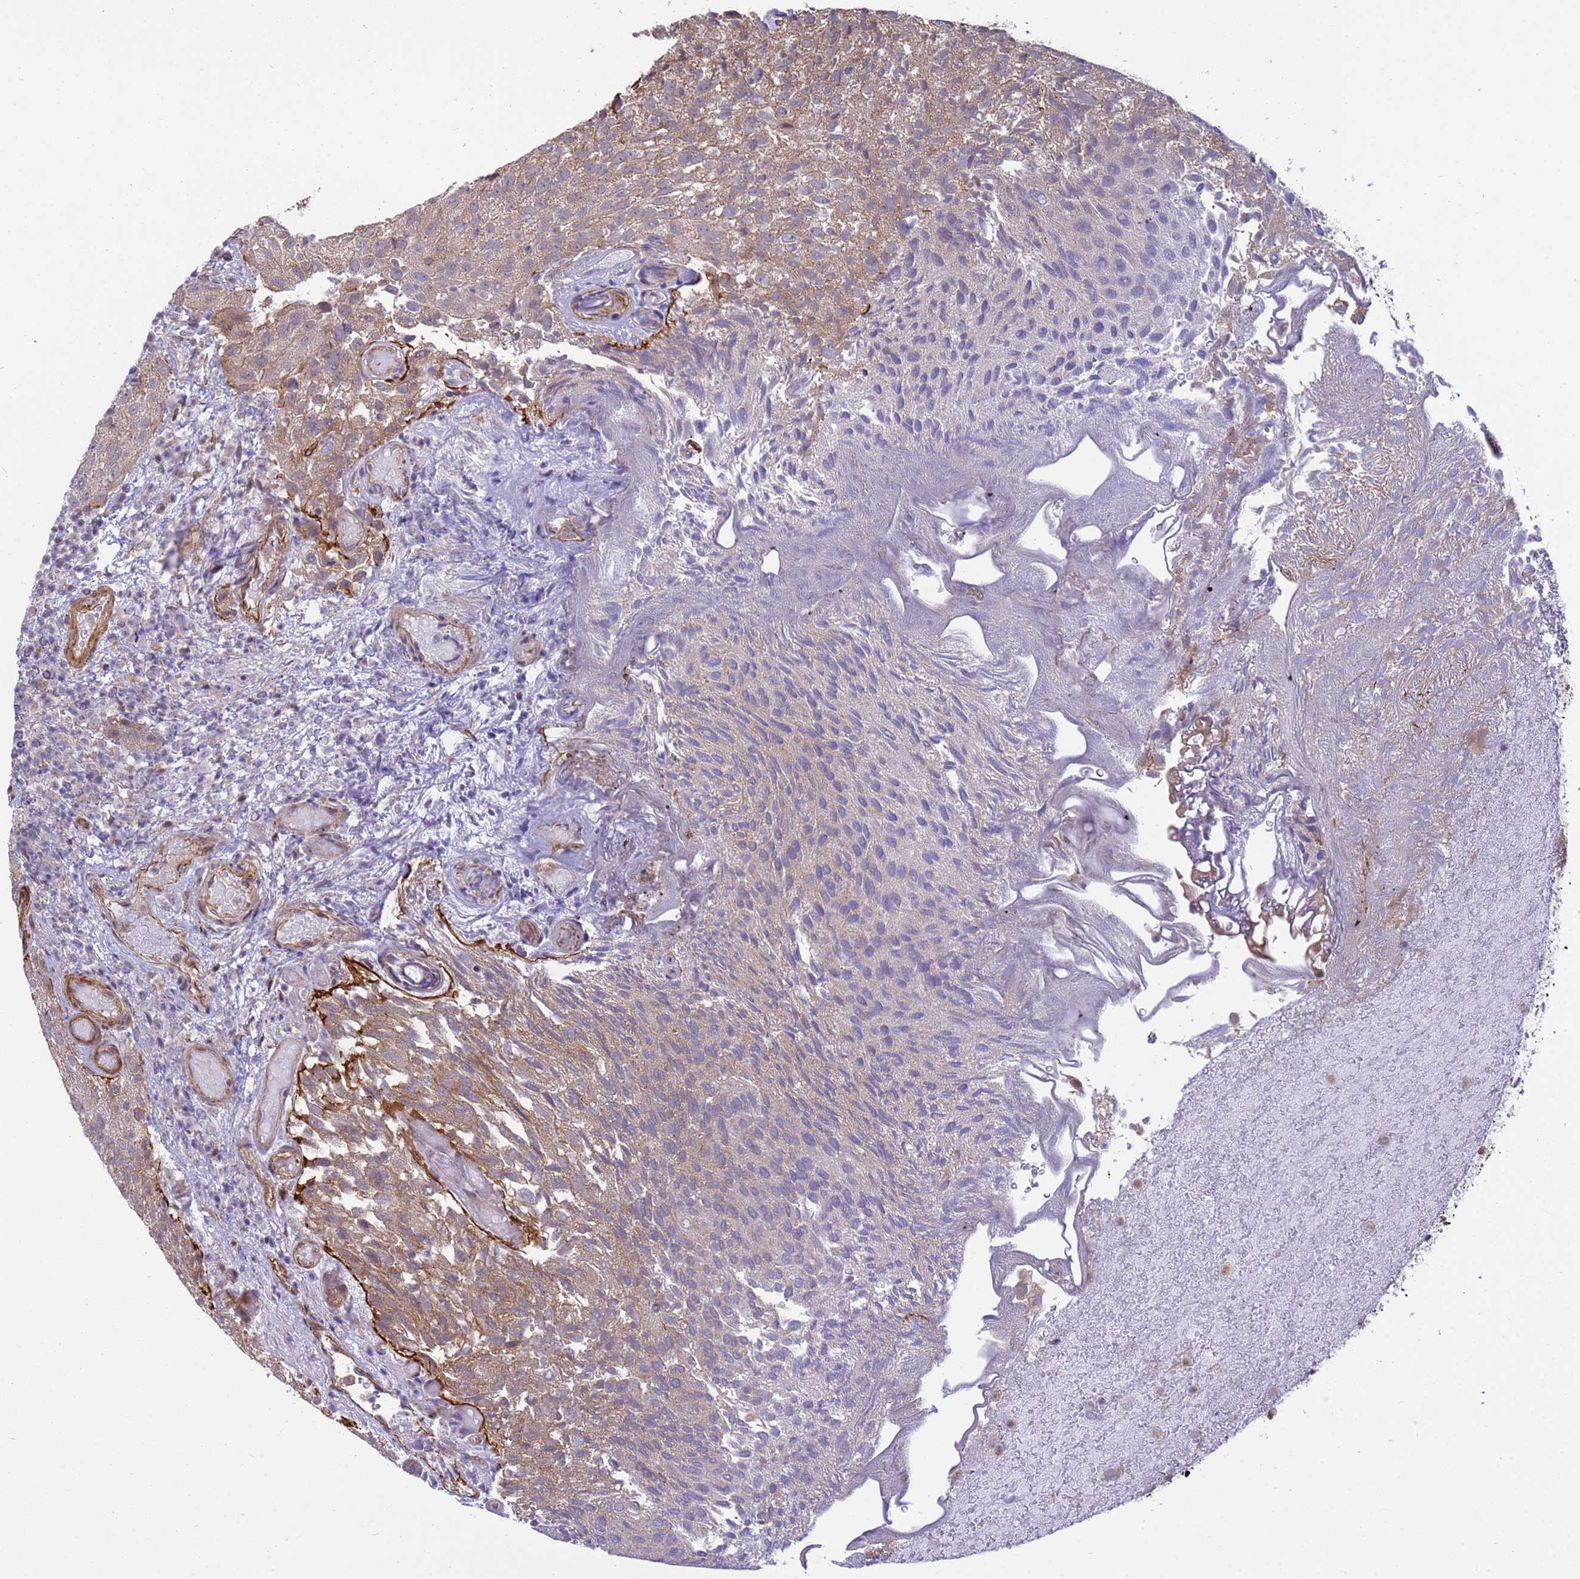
{"staining": {"intensity": "weak", "quantity": "25%-75%", "location": "cytoplasmic/membranous"}, "tissue": "urothelial cancer", "cell_type": "Tumor cells", "image_type": "cancer", "snomed": [{"axis": "morphology", "description": "Urothelial carcinoma, Low grade"}, {"axis": "topography", "description": "Urinary bladder"}], "caption": "Urothelial cancer stained with a protein marker reveals weak staining in tumor cells.", "gene": "ITGB4", "patient": {"sex": "male", "age": 78}}